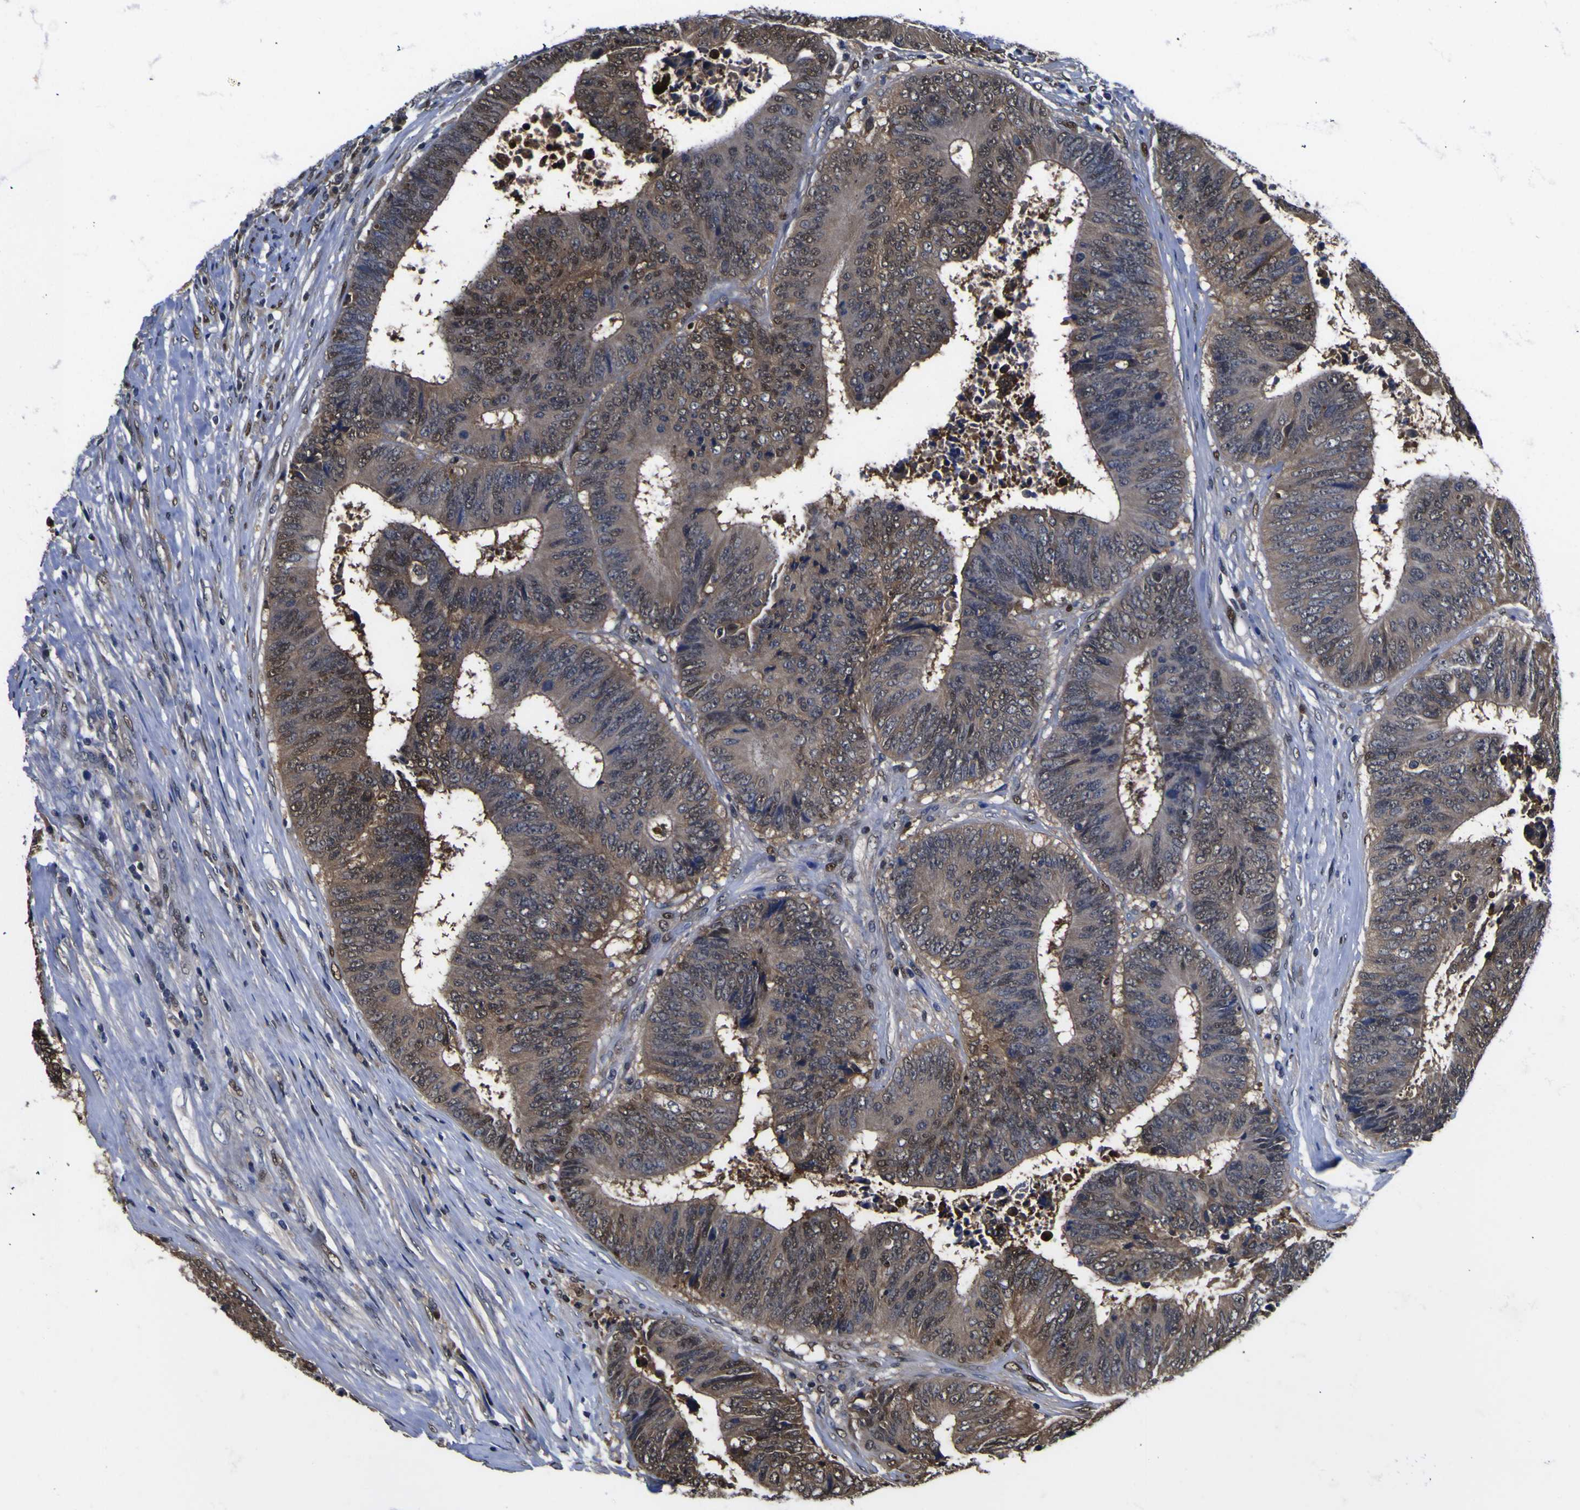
{"staining": {"intensity": "moderate", "quantity": "25%-75%", "location": "cytoplasmic/membranous,nuclear"}, "tissue": "colorectal cancer", "cell_type": "Tumor cells", "image_type": "cancer", "snomed": [{"axis": "morphology", "description": "Adenocarcinoma, NOS"}, {"axis": "topography", "description": "Rectum"}], "caption": "Immunohistochemical staining of colorectal adenocarcinoma exhibits medium levels of moderate cytoplasmic/membranous and nuclear protein positivity in about 25%-75% of tumor cells.", "gene": "FAM110B", "patient": {"sex": "male", "age": 72}}